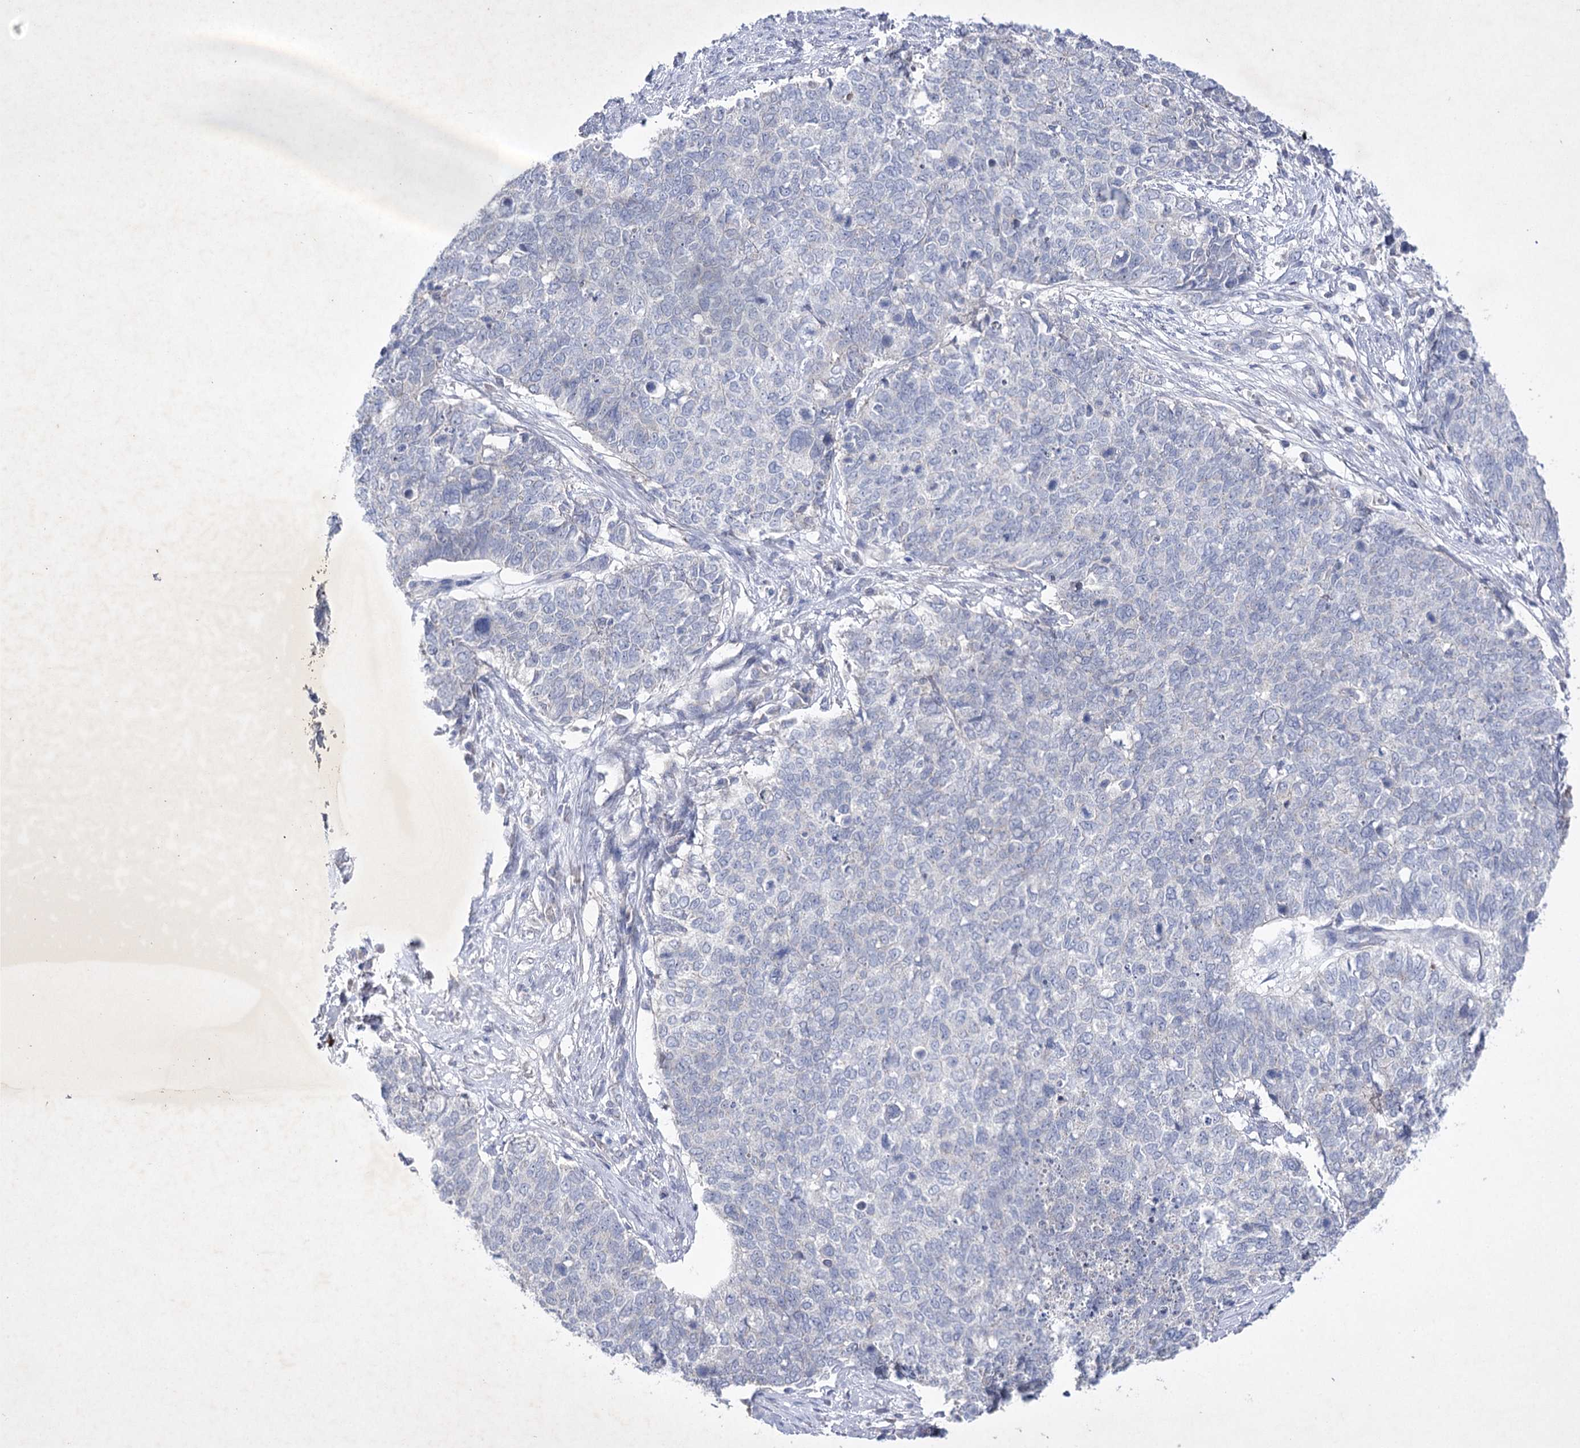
{"staining": {"intensity": "negative", "quantity": "none", "location": "none"}, "tissue": "cervical cancer", "cell_type": "Tumor cells", "image_type": "cancer", "snomed": [{"axis": "morphology", "description": "Squamous cell carcinoma, NOS"}, {"axis": "topography", "description": "Cervix"}], "caption": "High magnification brightfield microscopy of cervical squamous cell carcinoma stained with DAB (3,3'-diaminobenzidine) (brown) and counterstained with hematoxylin (blue): tumor cells show no significant staining.", "gene": "COX15", "patient": {"sex": "female", "age": 63}}